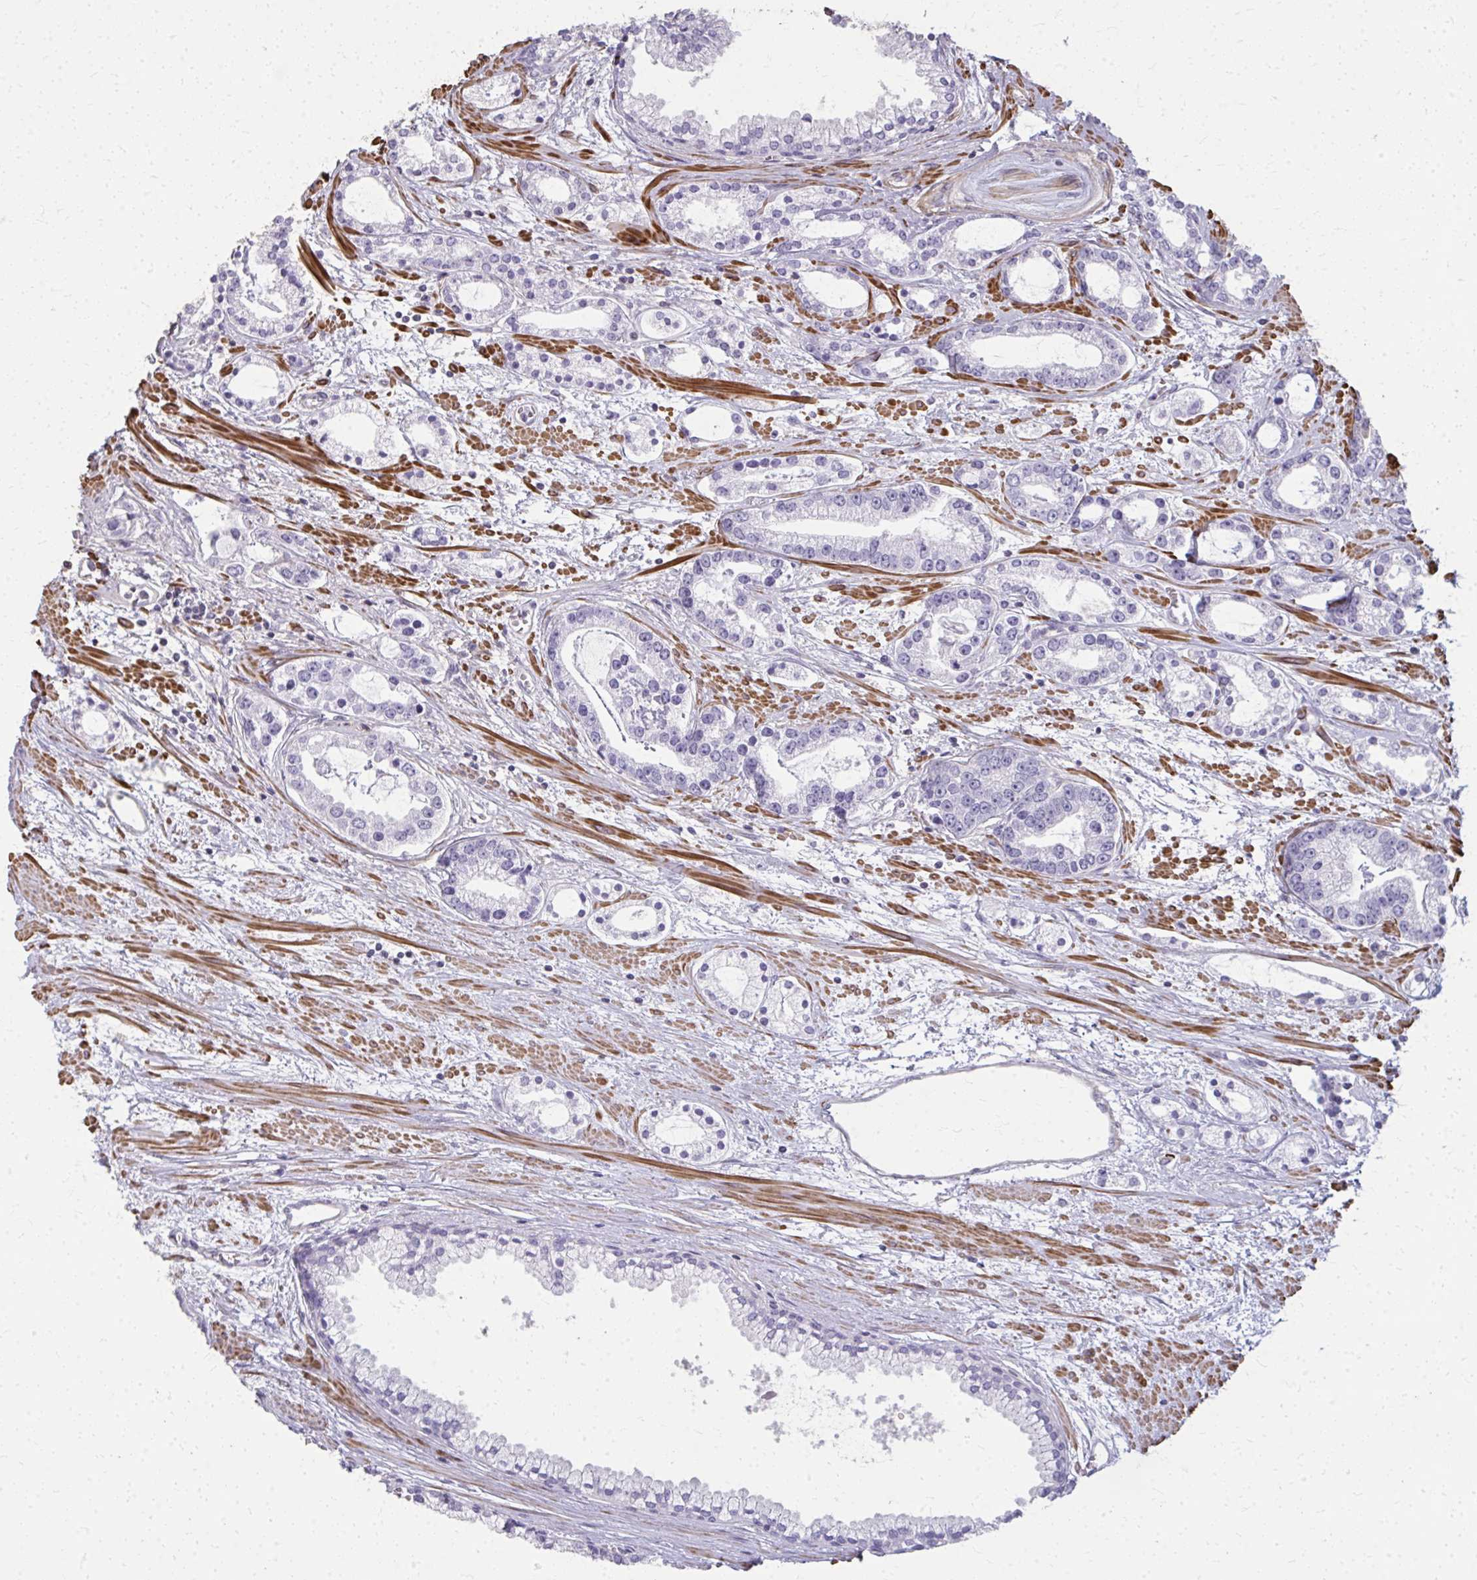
{"staining": {"intensity": "negative", "quantity": "none", "location": "none"}, "tissue": "prostate cancer", "cell_type": "Tumor cells", "image_type": "cancer", "snomed": [{"axis": "morphology", "description": "Adenocarcinoma, Medium grade"}, {"axis": "topography", "description": "Prostate"}], "caption": "An immunohistochemistry (IHC) photomicrograph of prostate cancer is shown. There is no staining in tumor cells of prostate cancer. (Stains: DAB IHC with hematoxylin counter stain, Microscopy: brightfield microscopy at high magnification).", "gene": "TENM4", "patient": {"sex": "male", "age": 57}}